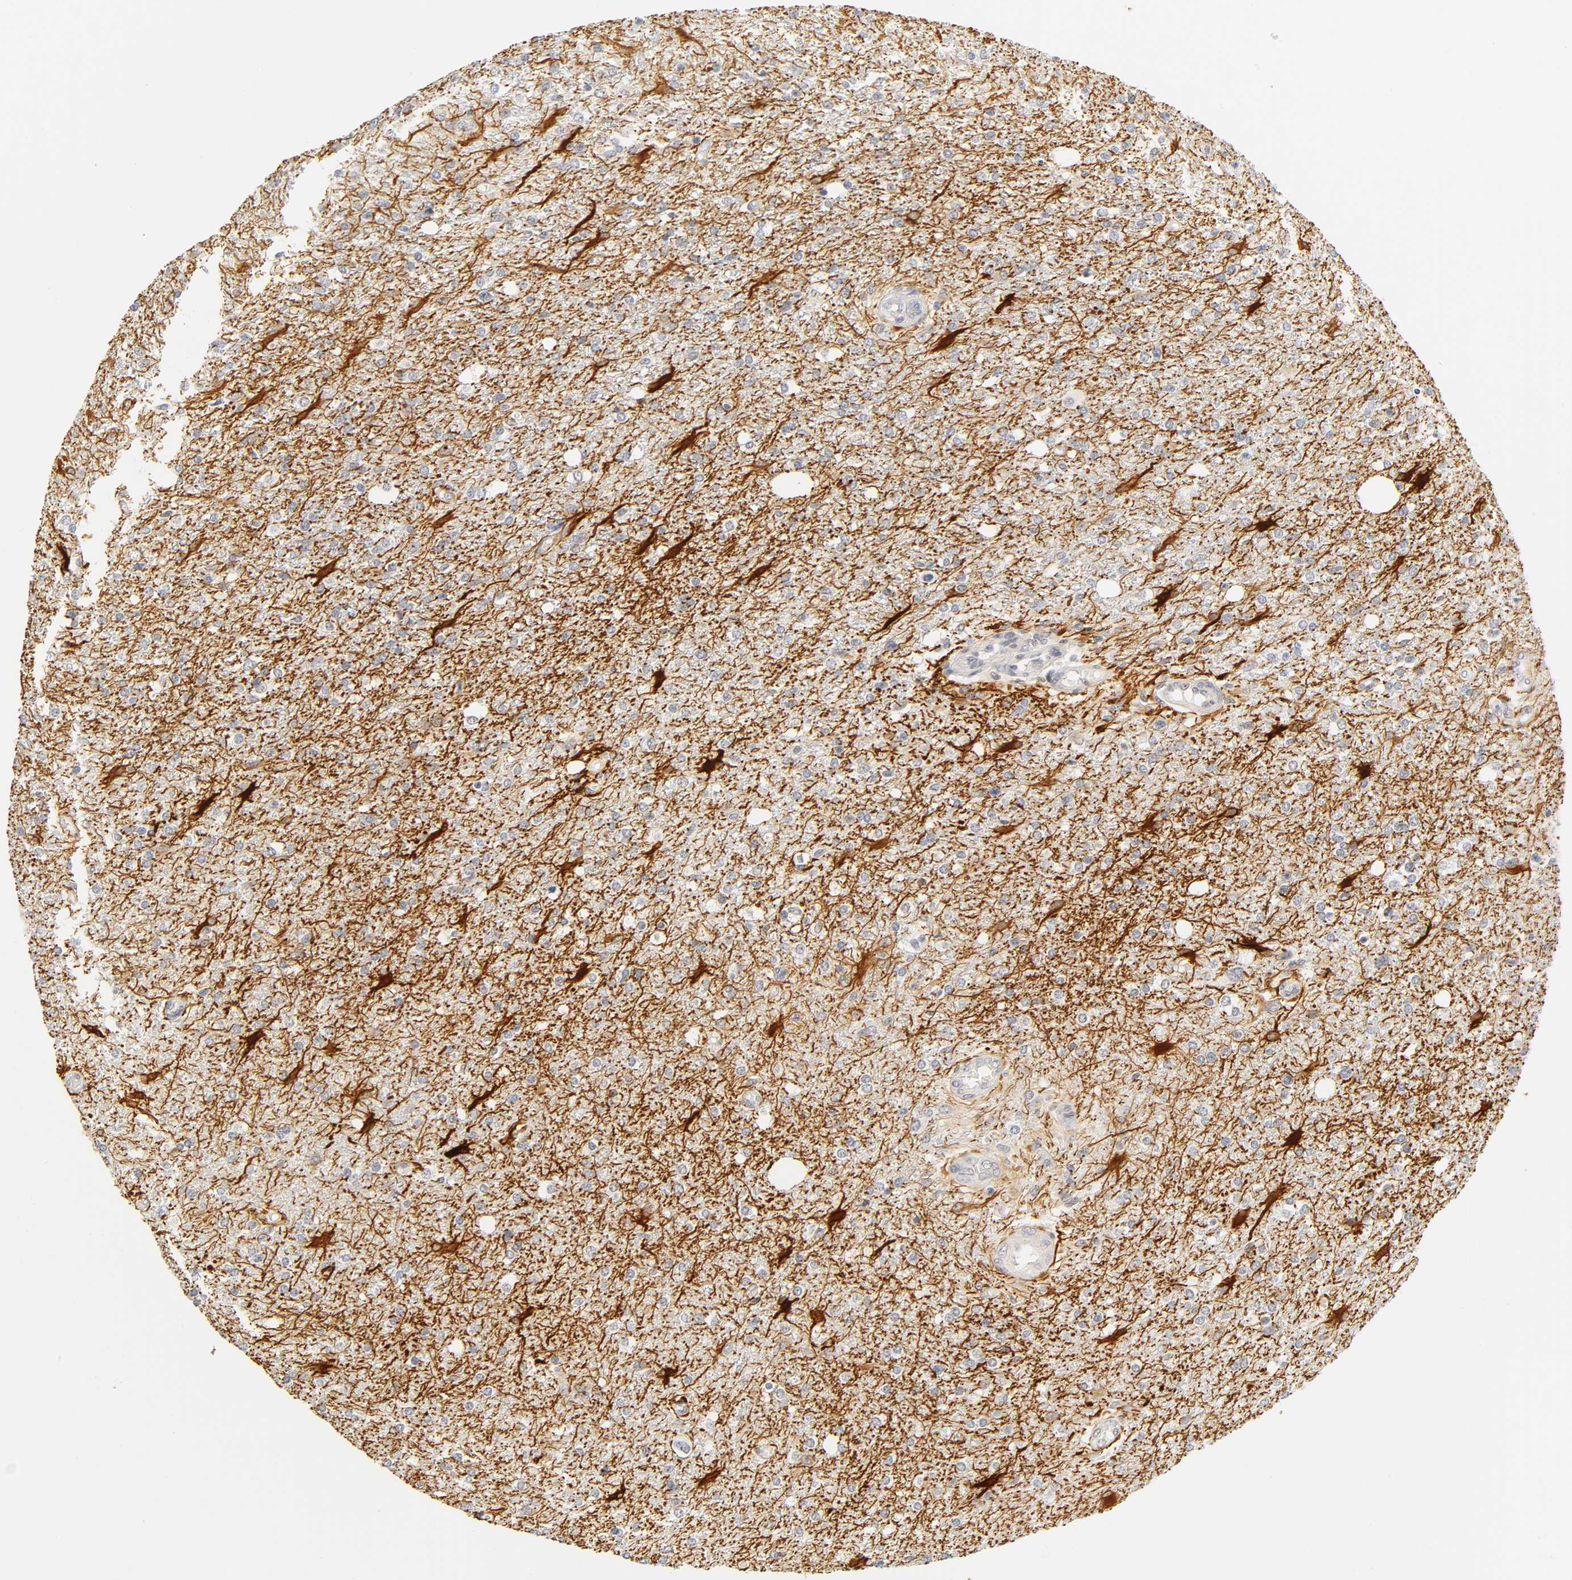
{"staining": {"intensity": "moderate", "quantity": "<25%", "location": "cytoplasmic/membranous"}, "tissue": "glioma", "cell_type": "Tumor cells", "image_type": "cancer", "snomed": [{"axis": "morphology", "description": "Glioma, malignant, High grade"}, {"axis": "topography", "description": "Cerebral cortex"}], "caption": "Moderate cytoplasmic/membranous staining for a protein is appreciated in about <25% of tumor cells of glioma using IHC.", "gene": "MNAT1", "patient": {"sex": "male", "age": 76}}